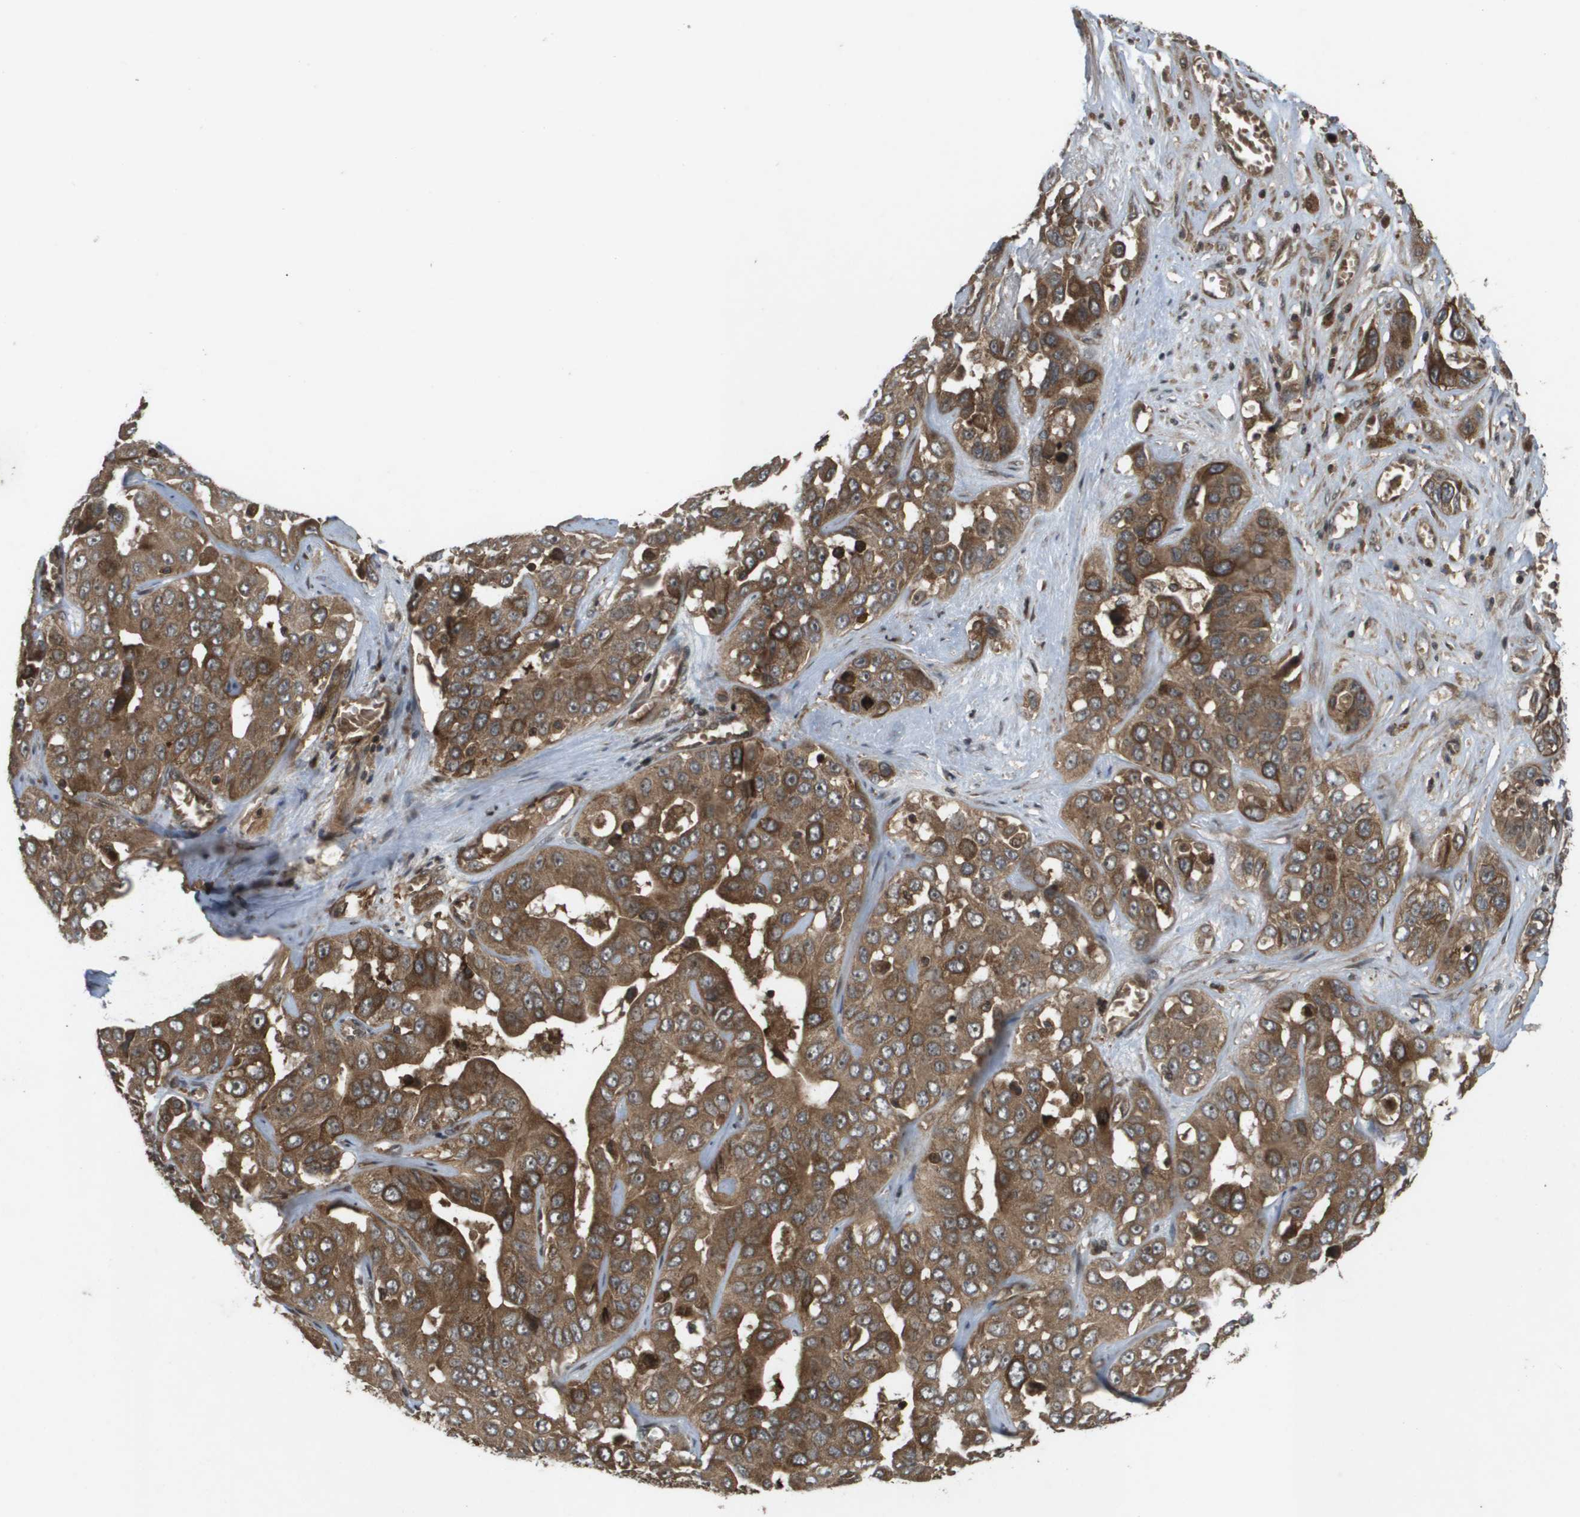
{"staining": {"intensity": "strong", "quantity": ">75%", "location": "cytoplasmic/membranous"}, "tissue": "liver cancer", "cell_type": "Tumor cells", "image_type": "cancer", "snomed": [{"axis": "morphology", "description": "Cholangiocarcinoma"}, {"axis": "topography", "description": "Liver"}], "caption": "Protein staining shows strong cytoplasmic/membranous expression in about >75% of tumor cells in cholangiocarcinoma (liver).", "gene": "KIF11", "patient": {"sex": "female", "age": 52}}